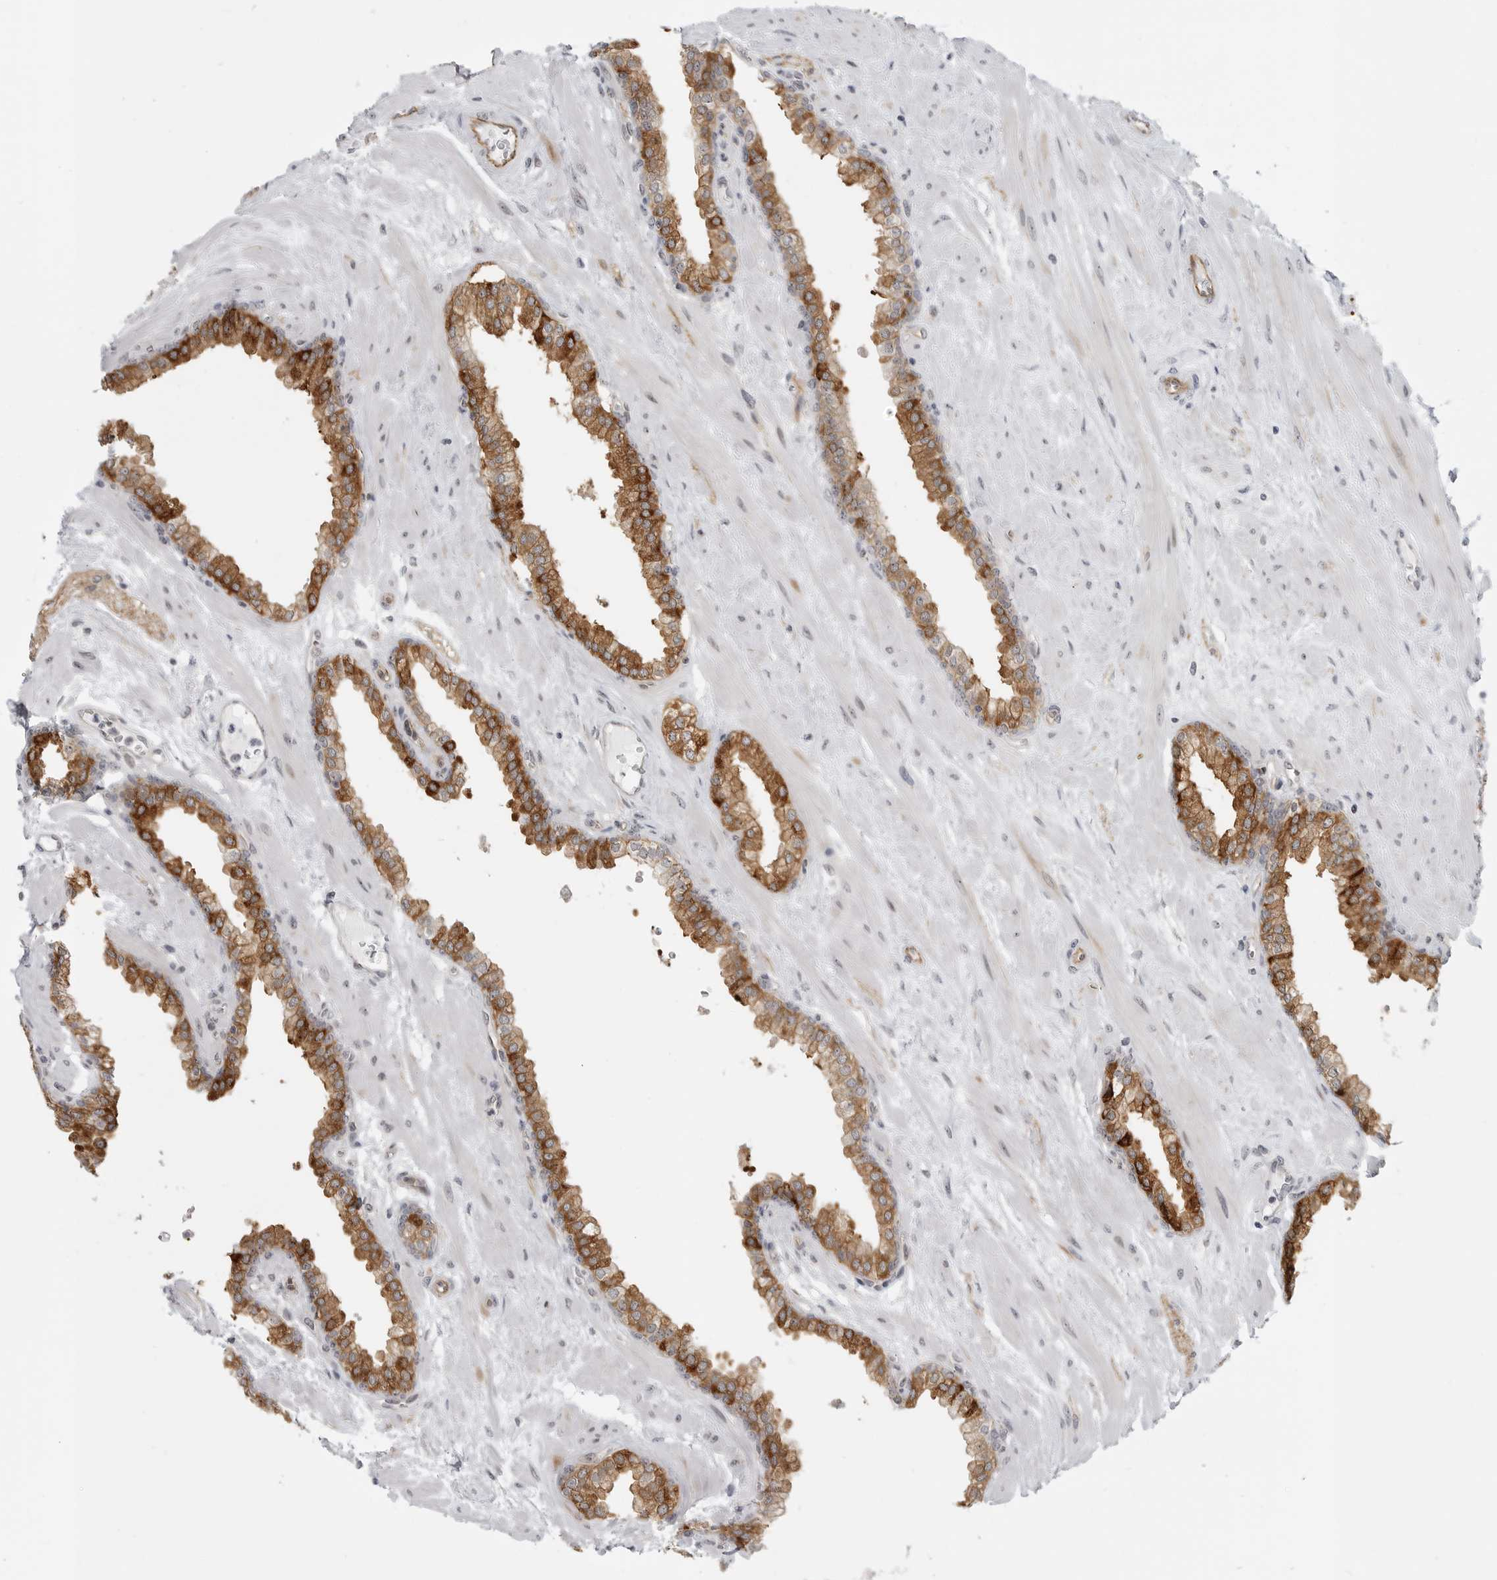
{"staining": {"intensity": "strong", "quantity": ">75%", "location": "cytoplasmic/membranous"}, "tissue": "prostate", "cell_type": "Glandular cells", "image_type": "normal", "snomed": [{"axis": "morphology", "description": "Normal tissue, NOS"}, {"axis": "morphology", "description": "Urothelial carcinoma, Low grade"}, {"axis": "topography", "description": "Urinary bladder"}, {"axis": "topography", "description": "Prostate"}], "caption": "The micrograph demonstrates staining of unremarkable prostate, revealing strong cytoplasmic/membranous protein staining (brown color) within glandular cells.", "gene": "CEP295NL", "patient": {"sex": "male", "age": 60}}